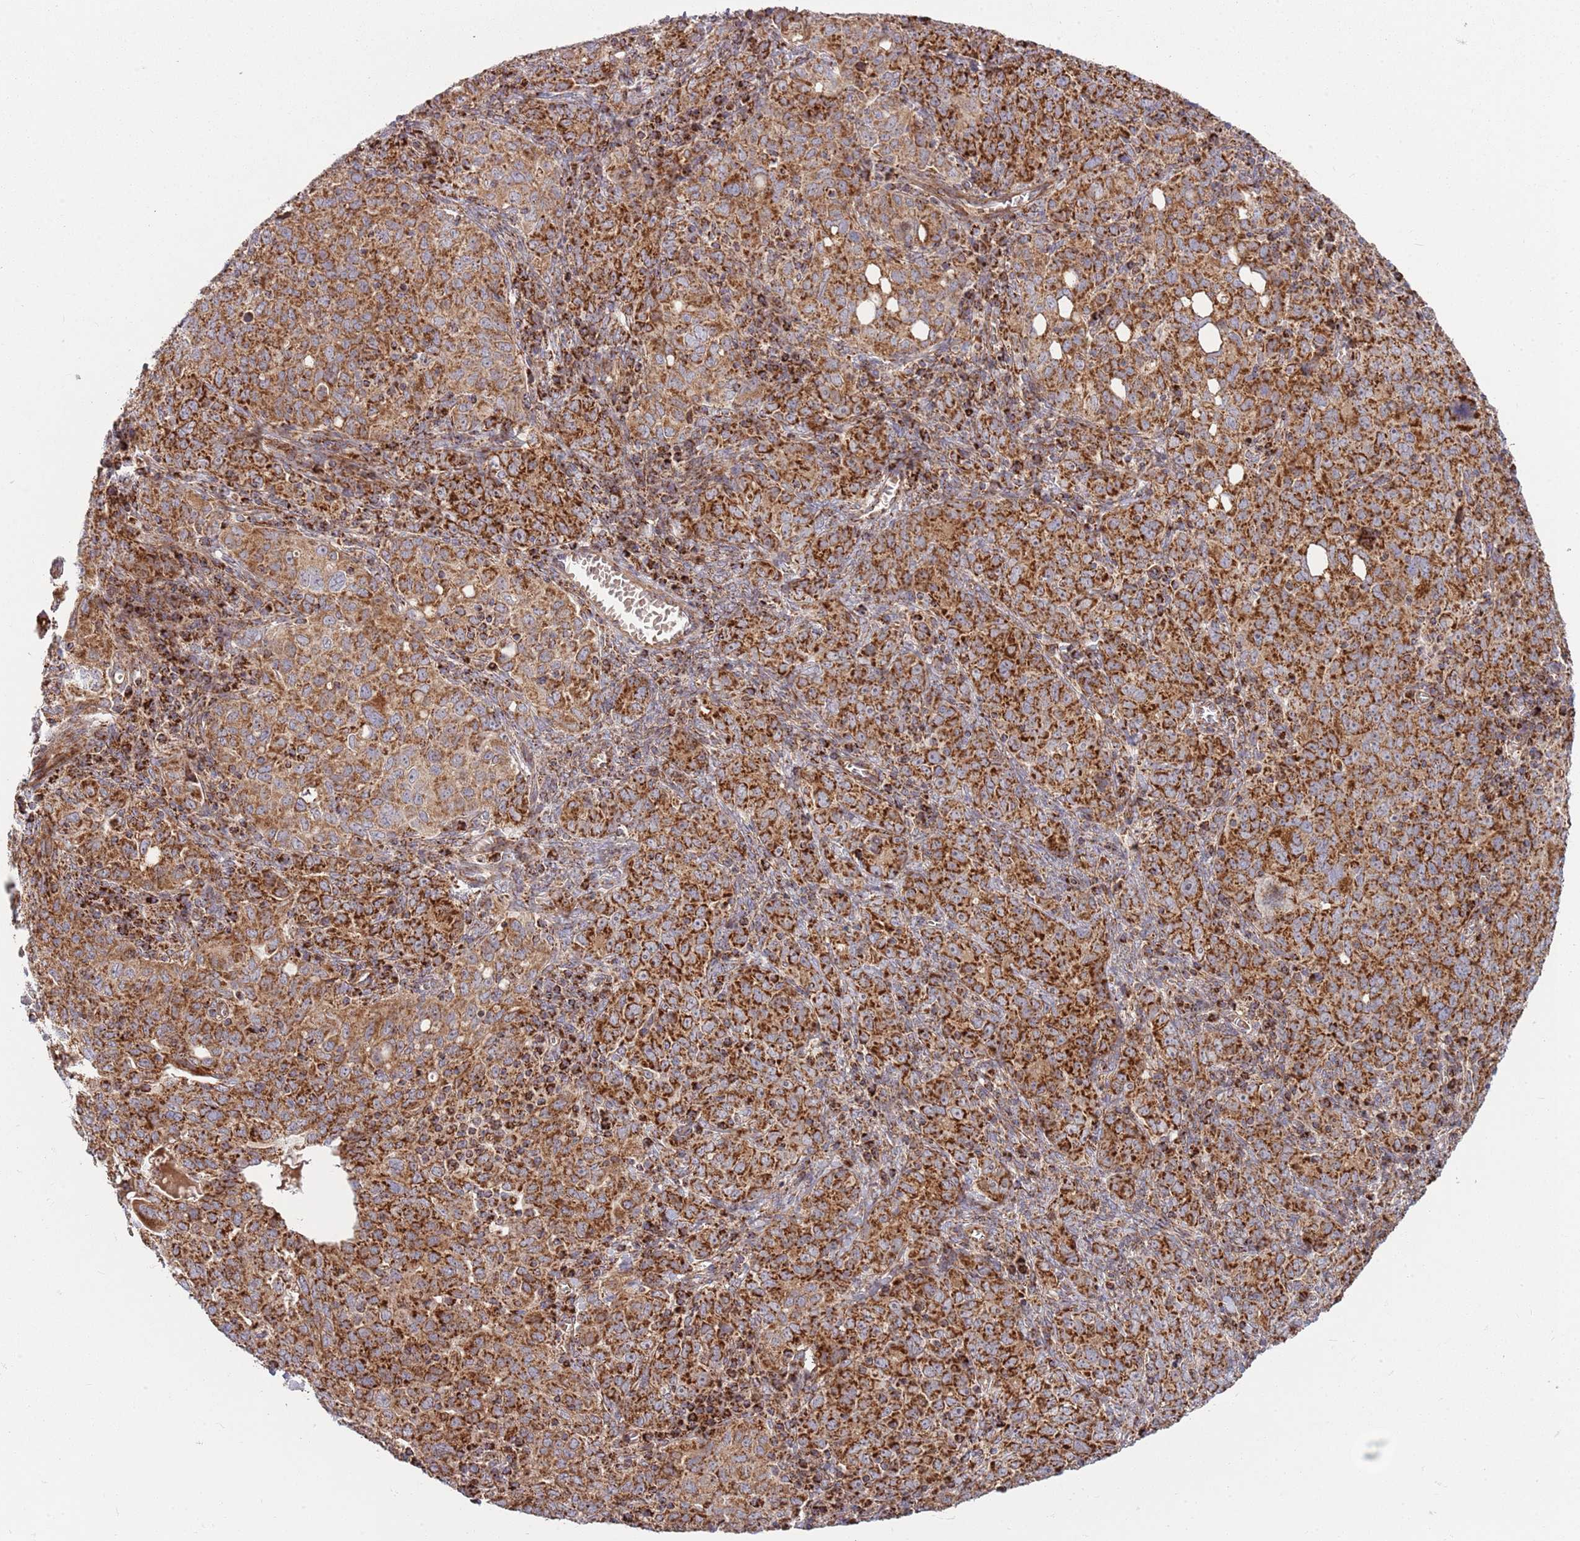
{"staining": {"intensity": "strong", "quantity": ">75%", "location": "cytoplasmic/membranous"}, "tissue": "ovarian cancer", "cell_type": "Tumor cells", "image_type": "cancer", "snomed": [{"axis": "morphology", "description": "Carcinoma, endometroid"}, {"axis": "topography", "description": "Ovary"}], "caption": "Human ovarian cancer stained with a brown dye shows strong cytoplasmic/membranous positive positivity in approximately >75% of tumor cells.", "gene": "ATP5PD", "patient": {"sex": "female", "age": 62}}